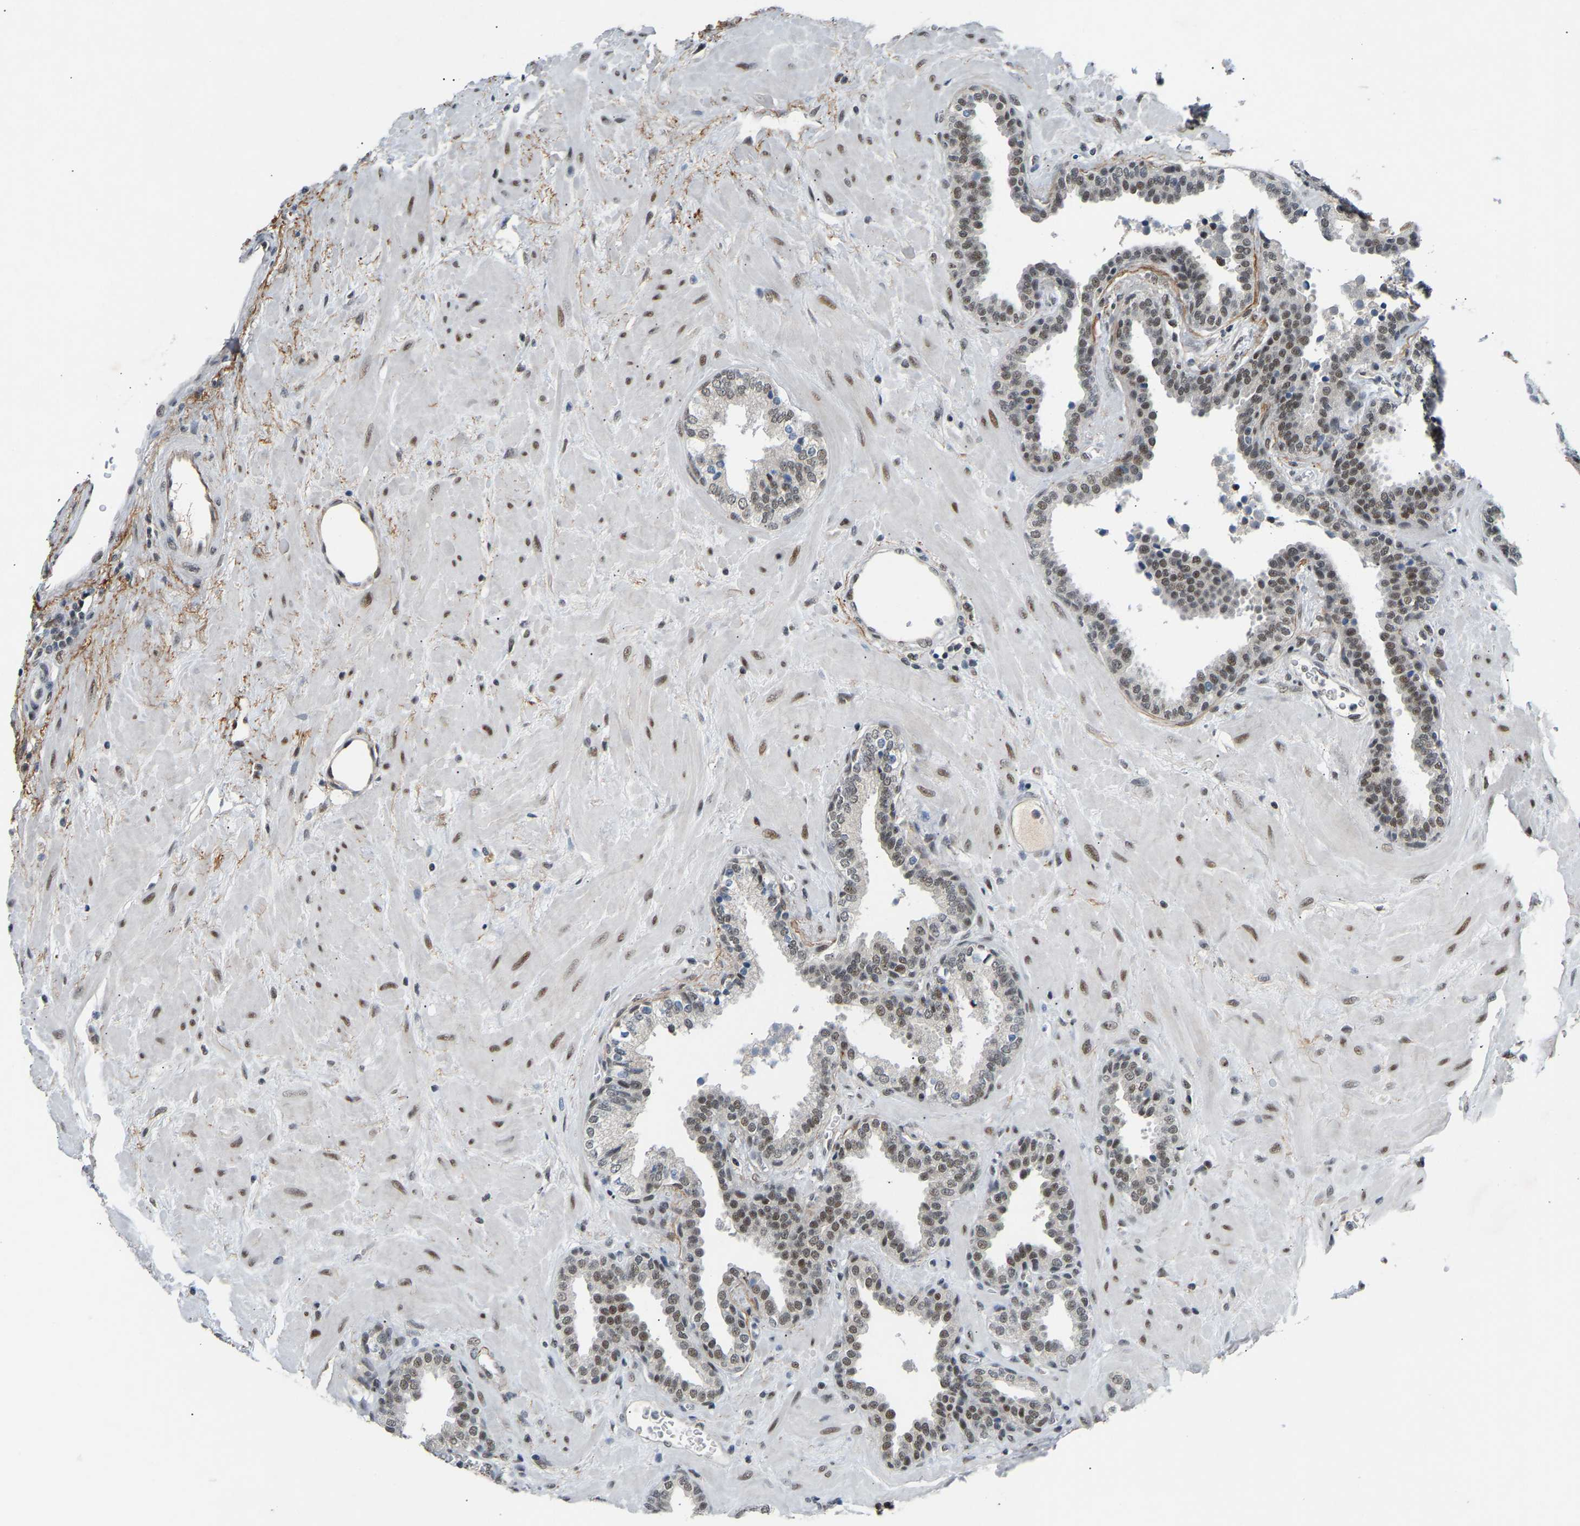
{"staining": {"intensity": "weak", "quantity": "25%-75%", "location": "nuclear"}, "tissue": "prostate", "cell_type": "Glandular cells", "image_type": "normal", "snomed": [{"axis": "morphology", "description": "Normal tissue, NOS"}, {"axis": "topography", "description": "Prostate"}], "caption": "Protein staining reveals weak nuclear positivity in approximately 25%-75% of glandular cells in unremarkable prostate. (brown staining indicates protein expression, while blue staining denotes nuclei).", "gene": "RBM15", "patient": {"sex": "male", "age": 51}}